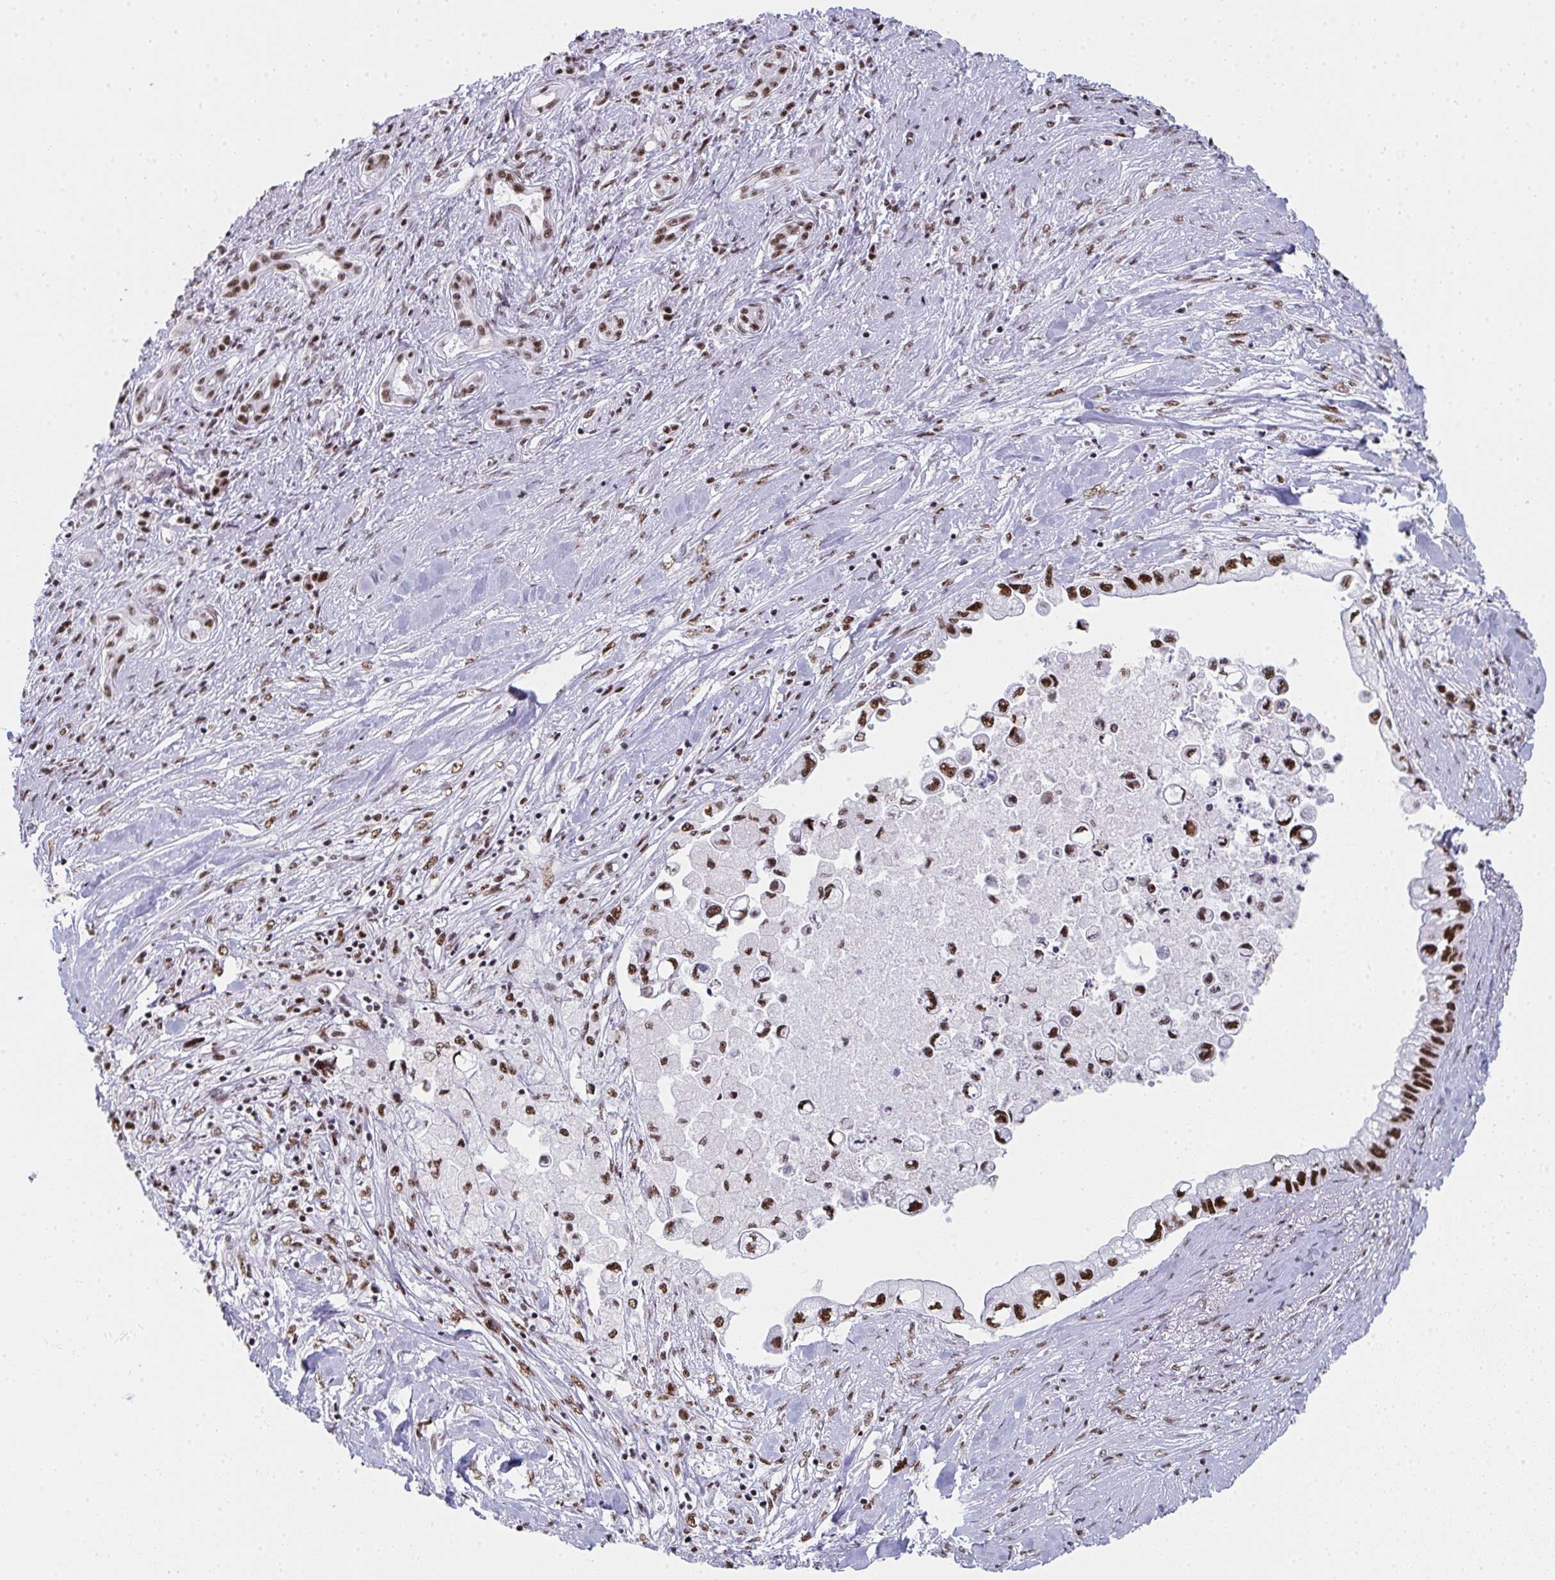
{"staining": {"intensity": "moderate", "quantity": ">75%", "location": "nuclear"}, "tissue": "pancreatic cancer", "cell_type": "Tumor cells", "image_type": "cancer", "snomed": [{"axis": "morphology", "description": "Adenocarcinoma, NOS"}, {"axis": "topography", "description": "Pancreas"}], "caption": "A medium amount of moderate nuclear positivity is present in approximately >75% of tumor cells in pancreatic adenocarcinoma tissue.", "gene": "SNRNP70", "patient": {"sex": "male", "age": 61}}